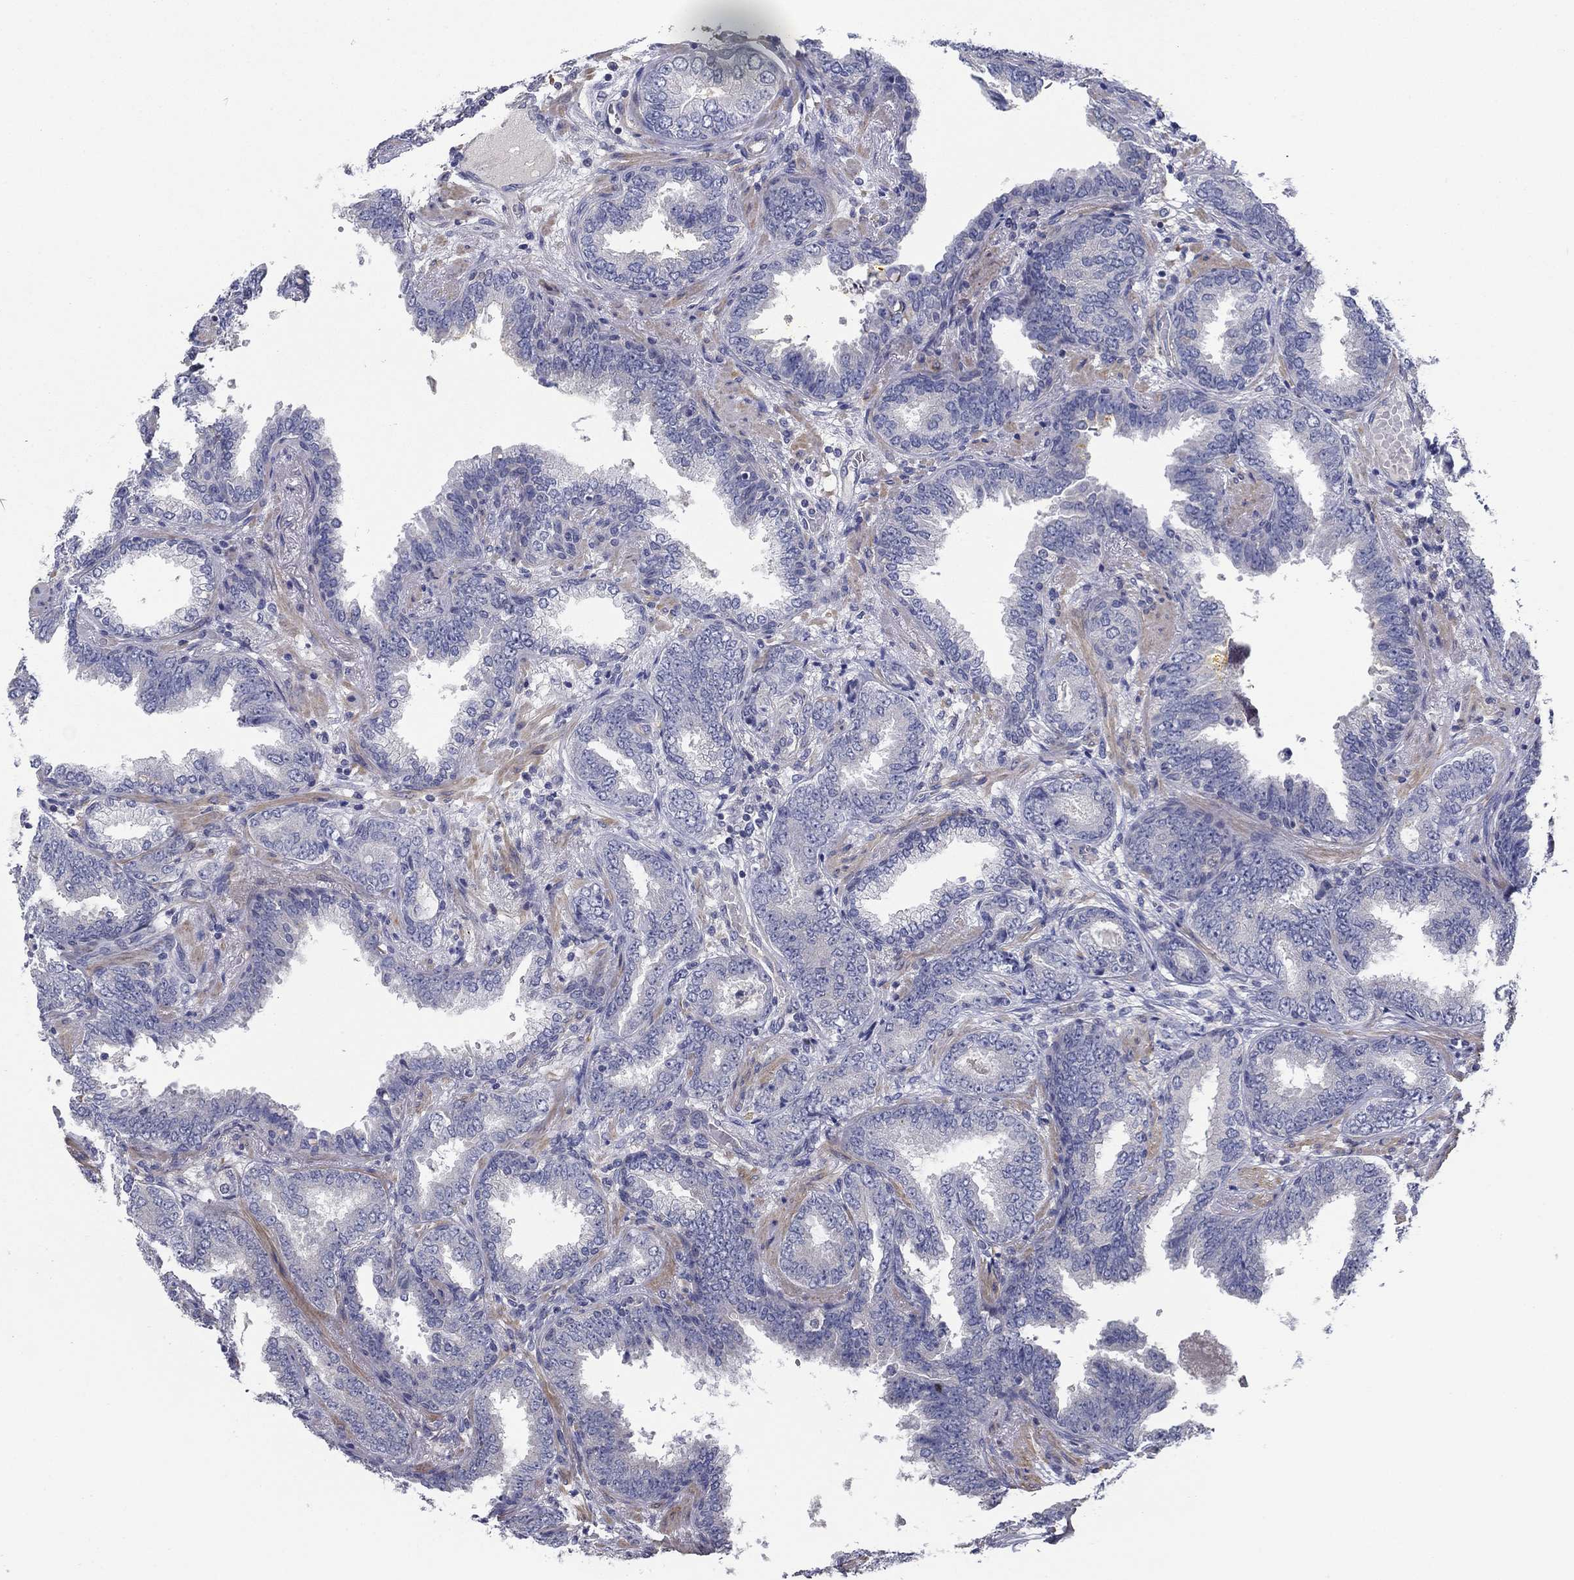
{"staining": {"intensity": "negative", "quantity": "none", "location": "none"}, "tissue": "prostate cancer", "cell_type": "Tumor cells", "image_type": "cancer", "snomed": [{"axis": "morphology", "description": "Adenocarcinoma, Low grade"}, {"axis": "topography", "description": "Prostate"}], "caption": "IHC photomicrograph of neoplastic tissue: prostate cancer (adenocarcinoma (low-grade)) stained with DAB shows no significant protein staining in tumor cells.", "gene": "GRK7", "patient": {"sex": "male", "age": 68}}